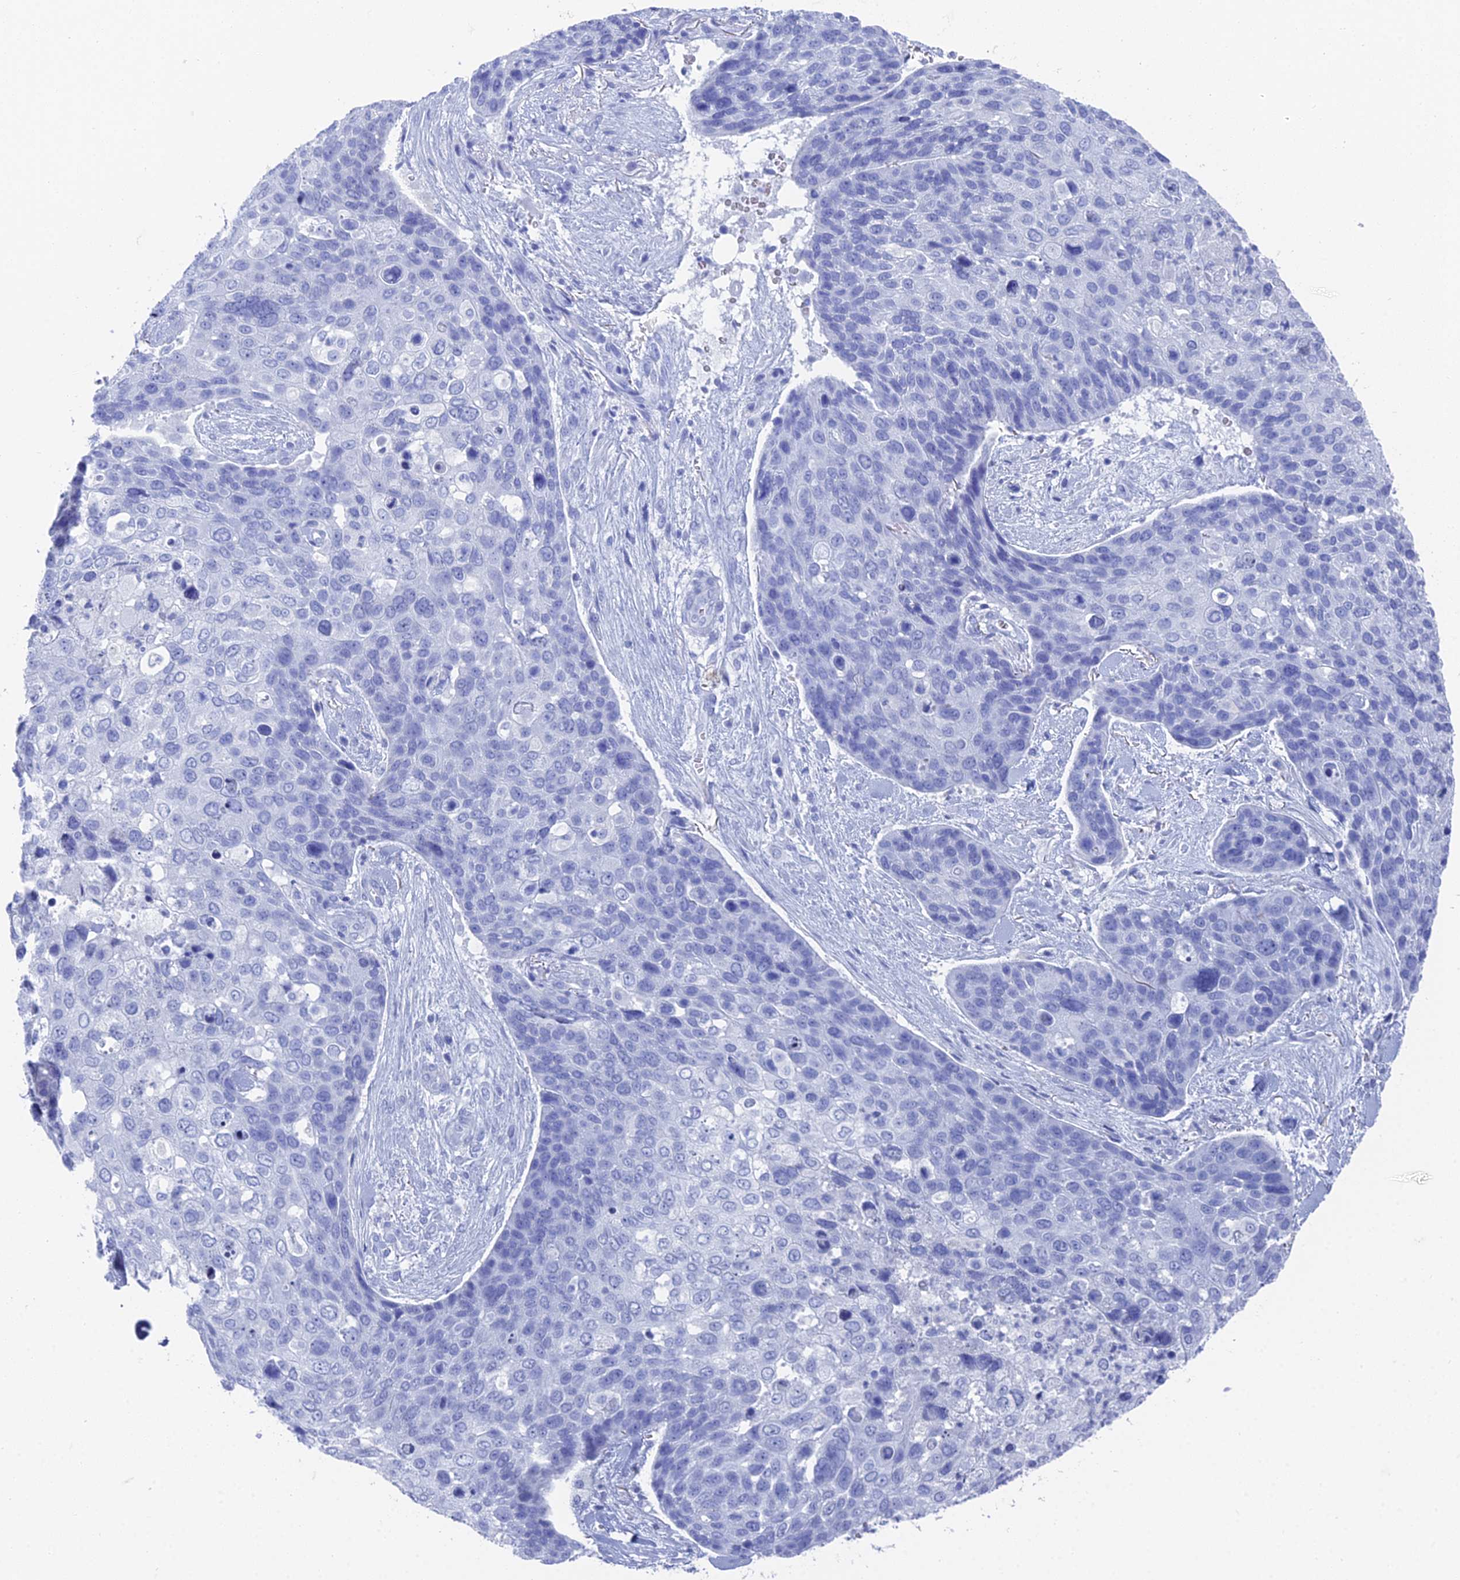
{"staining": {"intensity": "negative", "quantity": "none", "location": "none"}, "tissue": "skin cancer", "cell_type": "Tumor cells", "image_type": "cancer", "snomed": [{"axis": "morphology", "description": "Basal cell carcinoma"}, {"axis": "topography", "description": "Skin"}], "caption": "Immunohistochemistry of basal cell carcinoma (skin) exhibits no expression in tumor cells.", "gene": "ENPP3", "patient": {"sex": "female", "age": 74}}